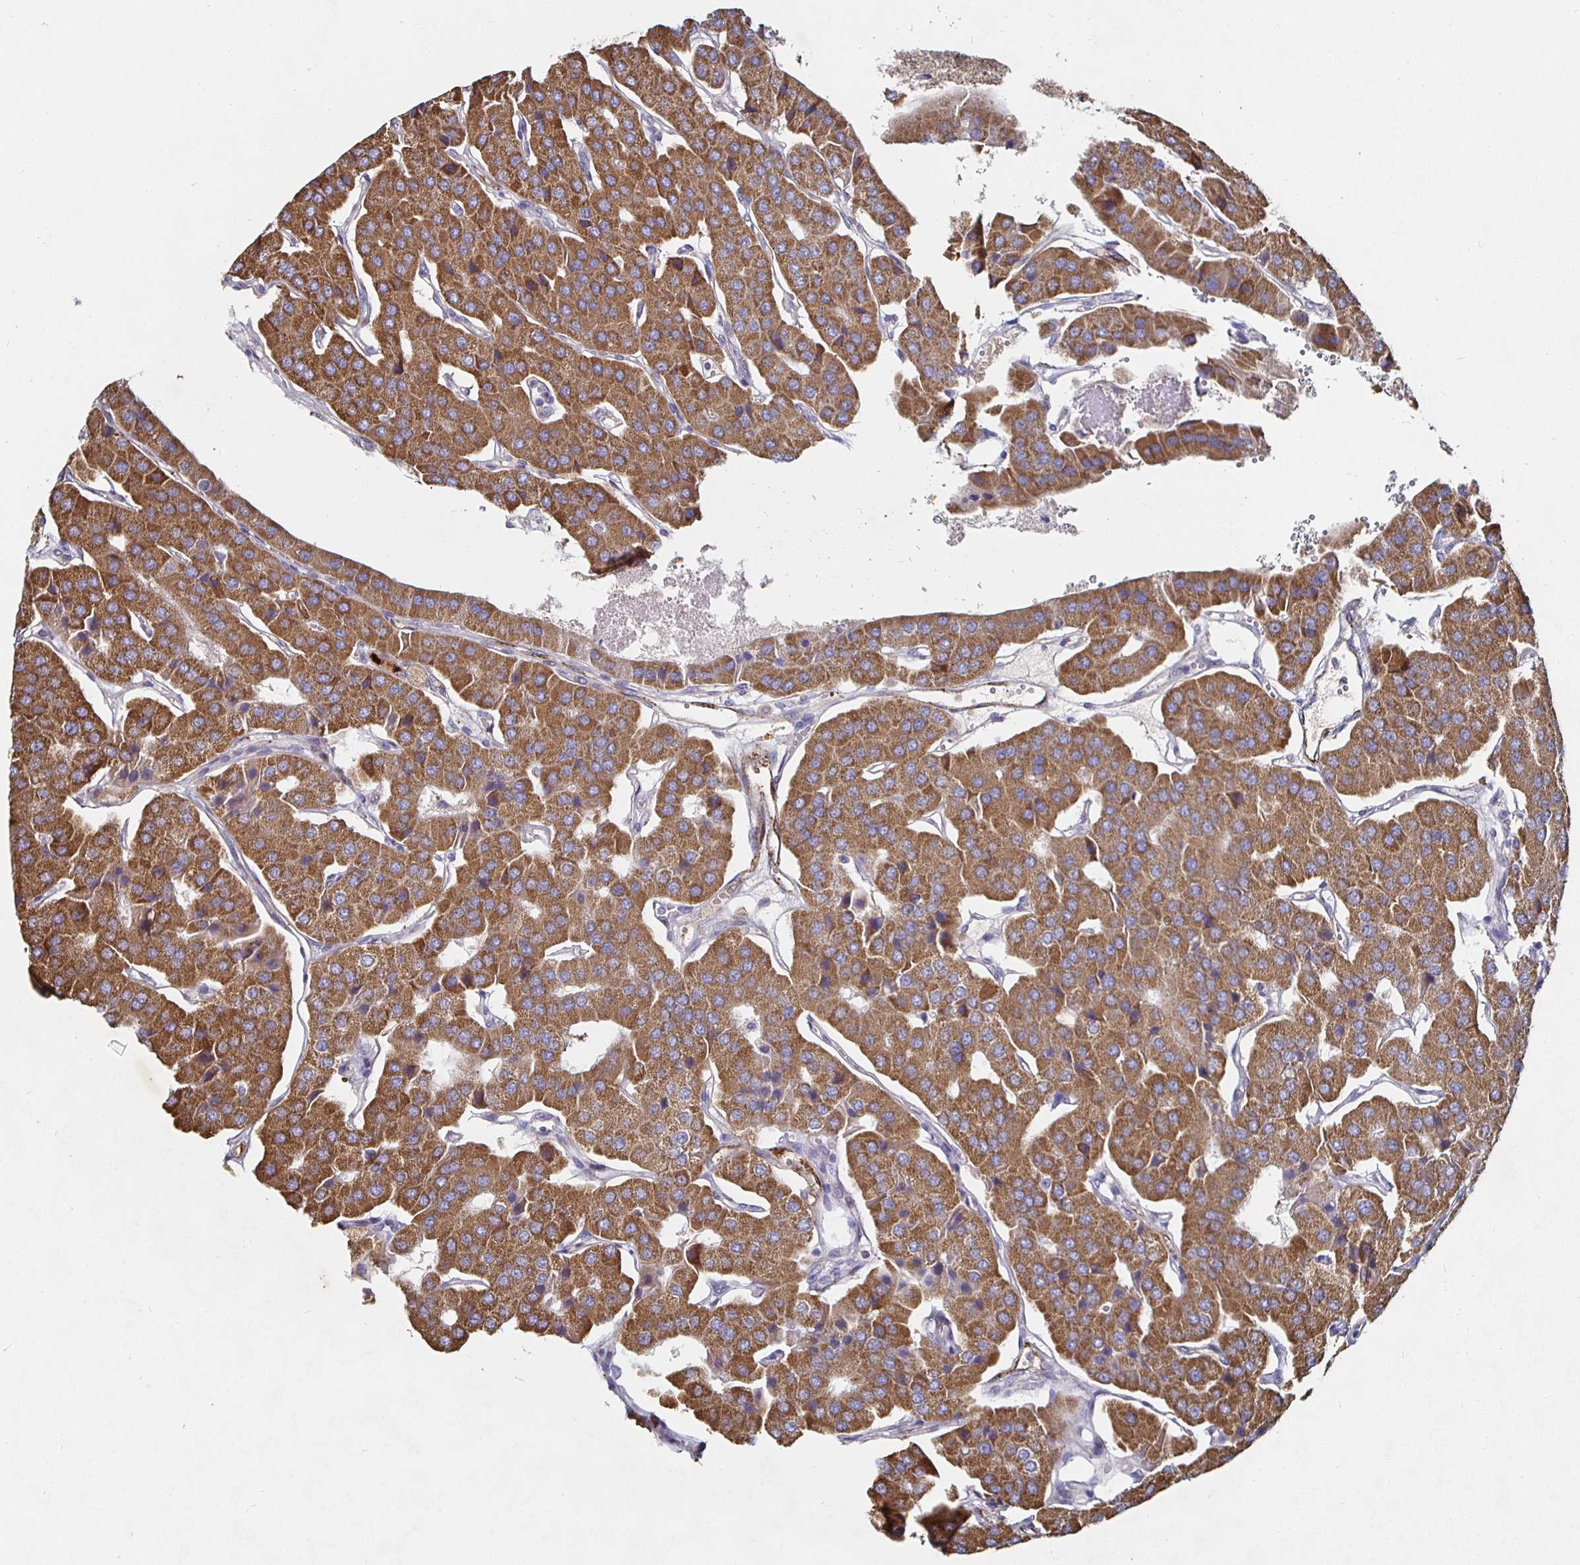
{"staining": {"intensity": "strong", "quantity": ">75%", "location": "cytoplasmic/membranous"}, "tissue": "parathyroid gland", "cell_type": "Glandular cells", "image_type": "normal", "snomed": [{"axis": "morphology", "description": "Normal tissue, NOS"}, {"axis": "morphology", "description": "Adenoma, NOS"}, {"axis": "topography", "description": "Parathyroid gland"}], "caption": "Benign parathyroid gland was stained to show a protein in brown. There is high levels of strong cytoplasmic/membranous expression in about >75% of glandular cells.", "gene": "NRSN1", "patient": {"sex": "female", "age": 86}}